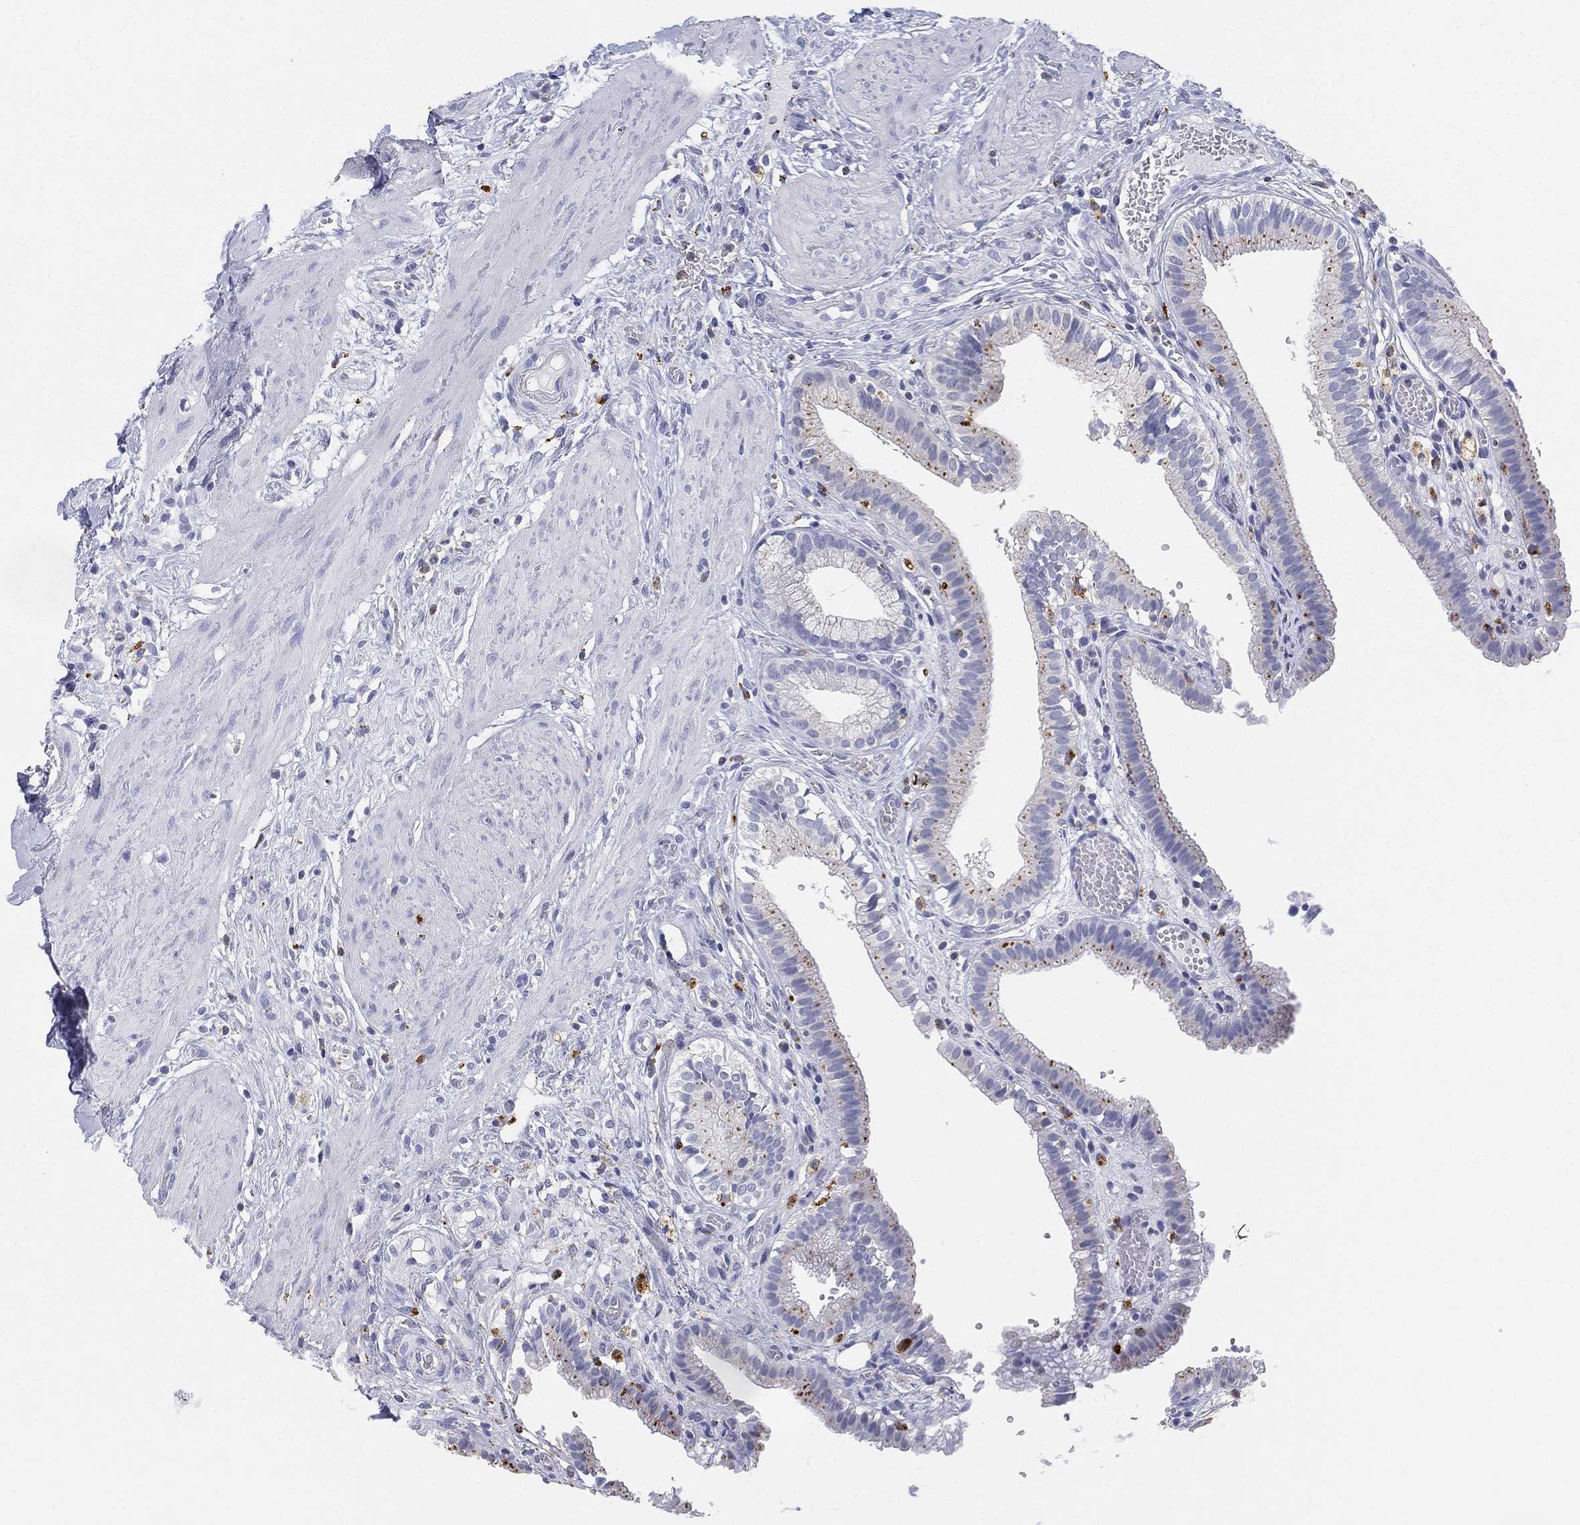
{"staining": {"intensity": "weak", "quantity": "25%-75%", "location": "cytoplasmic/membranous"}, "tissue": "gallbladder", "cell_type": "Glandular cells", "image_type": "normal", "snomed": [{"axis": "morphology", "description": "Normal tissue, NOS"}, {"axis": "topography", "description": "Gallbladder"}], "caption": "Immunohistochemical staining of unremarkable human gallbladder reveals weak cytoplasmic/membranous protein positivity in approximately 25%-75% of glandular cells.", "gene": "NPC2", "patient": {"sex": "female", "age": 24}}